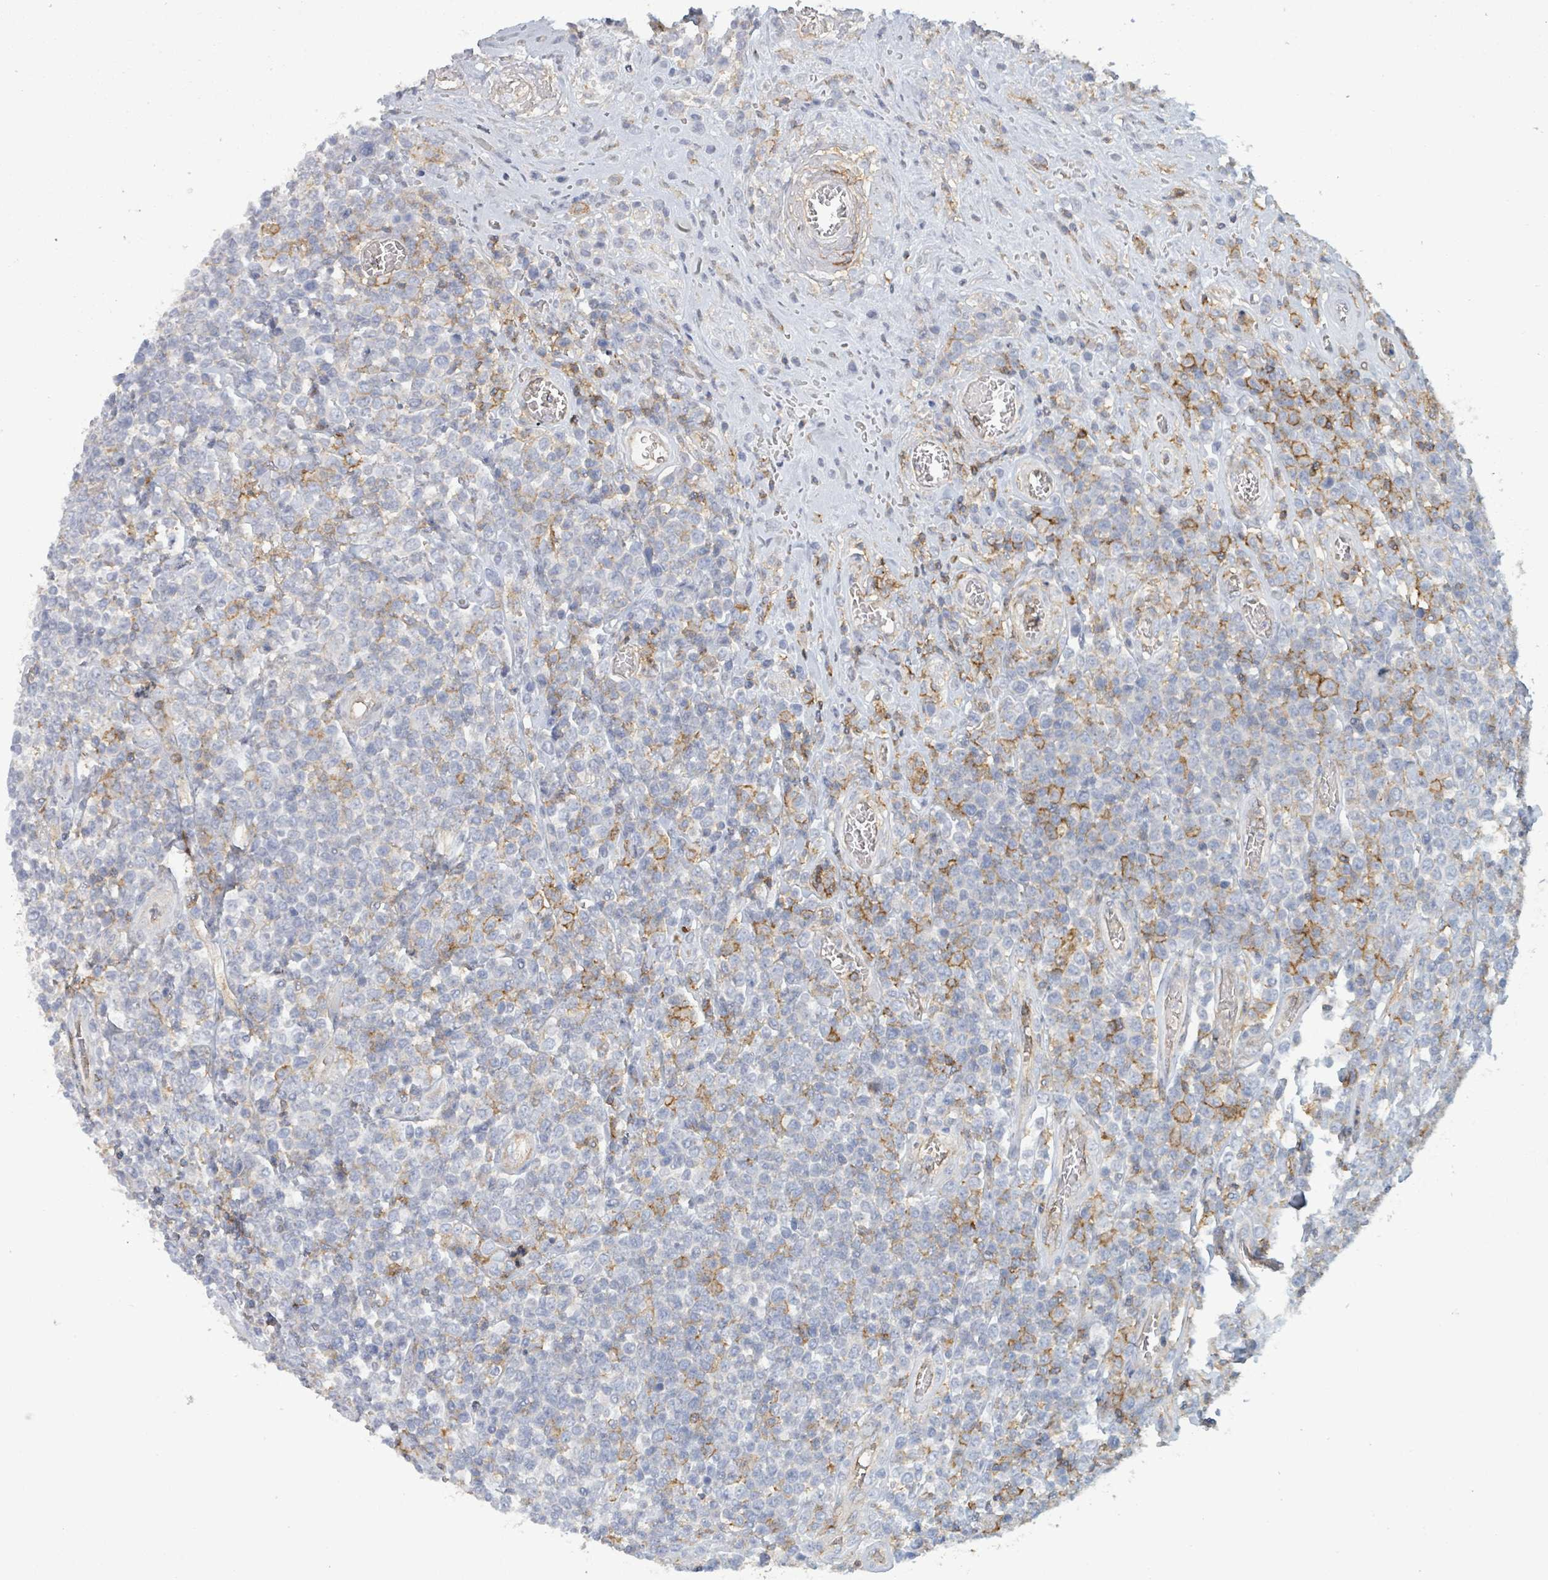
{"staining": {"intensity": "negative", "quantity": "none", "location": "none"}, "tissue": "lymphoma", "cell_type": "Tumor cells", "image_type": "cancer", "snomed": [{"axis": "morphology", "description": "Malignant lymphoma, non-Hodgkin's type, High grade"}, {"axis": "topography", "description": "Soft tissue"}], "caption": "Immunohistochemistry micrograph of malignant lymphoma, non-Hodgkin's type (high-grade) stained for a protein (brown), which reveals no expression in tumor cells. (DAB immunohistochemistry, high magnification).", "gene": "TNFRSF14", "patient": {"sex": "female", "age": 56}}